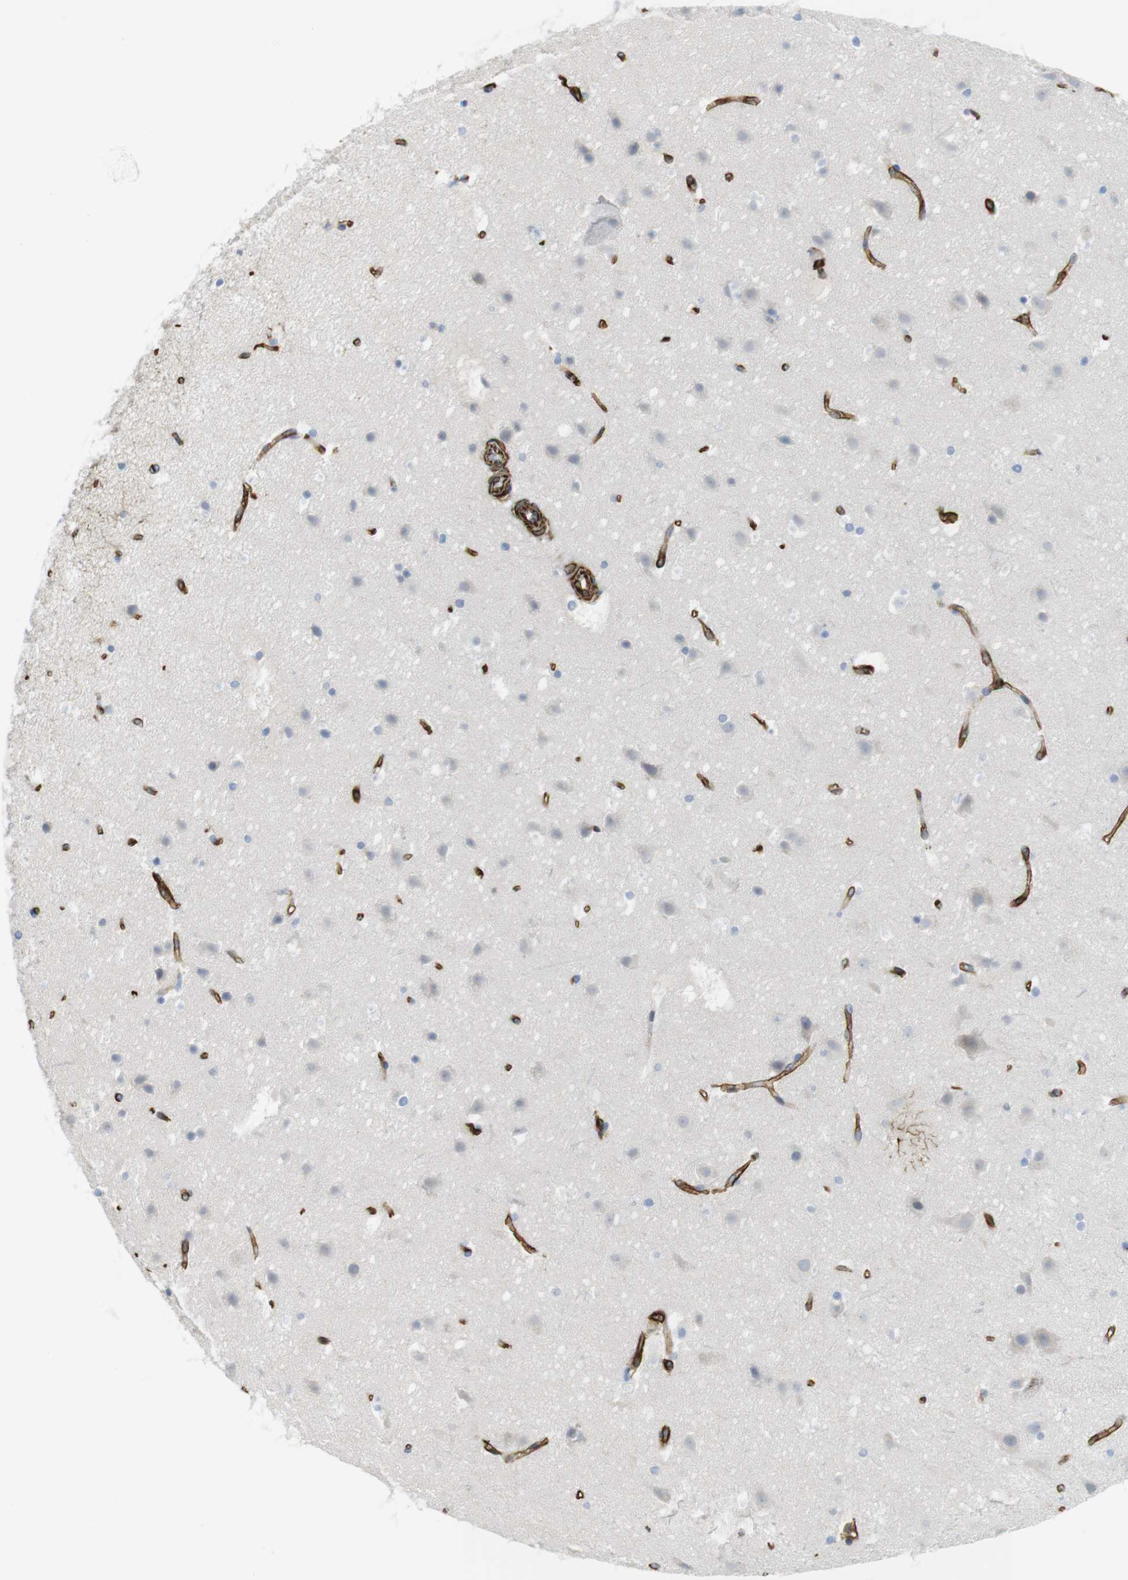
{"staining": {"intensity": "strong", "quantity": ">75%", "location": "cytoplasmic/membranous"}, "tissue": "cerebral cortex", "cell_type": "Endothelial cells", "image_type": "normal", "snomed": [{"axis": "morphology", "description": "Normal tissue, NOS"}, {"axis": "topography", "description": "Cerebral cortex"}], "caption": "Benign cerebral cortex exhibits strong cytoplasmic/membranous expression in about >75% of endothelial cells, visualized by immunohistochemistry. (Stains: DAB (3,3'-diaminobenzidine) in brown, nuclei in blue, Microscopy: brightfield microscopy at high magnification).", "gene": "RALGPS1", "patient": {"sex": "male", "age": 45}}